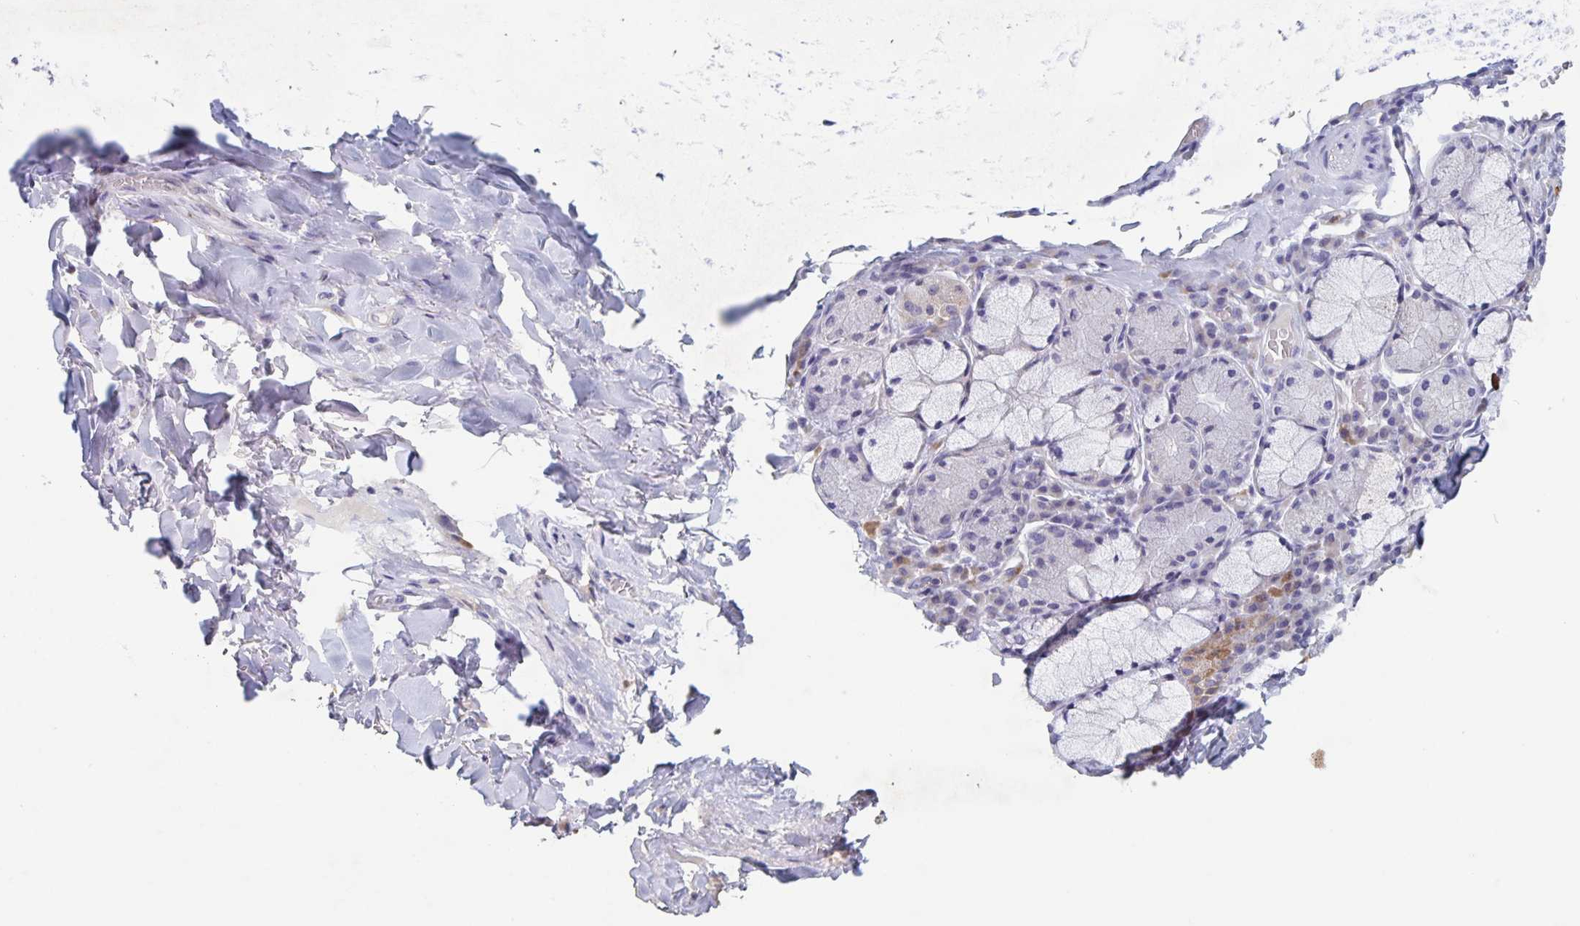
{"staining": {"intensity": "negative", "quantity": "none", "location": "none"}, "tissue": "soft tissue", "cell_type": "Fibroblasts", "image_type": "normal", "snomed": [{"axis": "morphology", "description": "Normal tissue, NOS"}, {"axis": "topography", "description": "Cartilage tissue"}, {"axis": "topography", "description": "Bronchus"}], "caption": "Immunohistochemical staining of normal human soft tissue shows no significant staining in fibroblasts.", "gene": "CDC42BPG", "patient": {"sex": "male", "age": 56}}